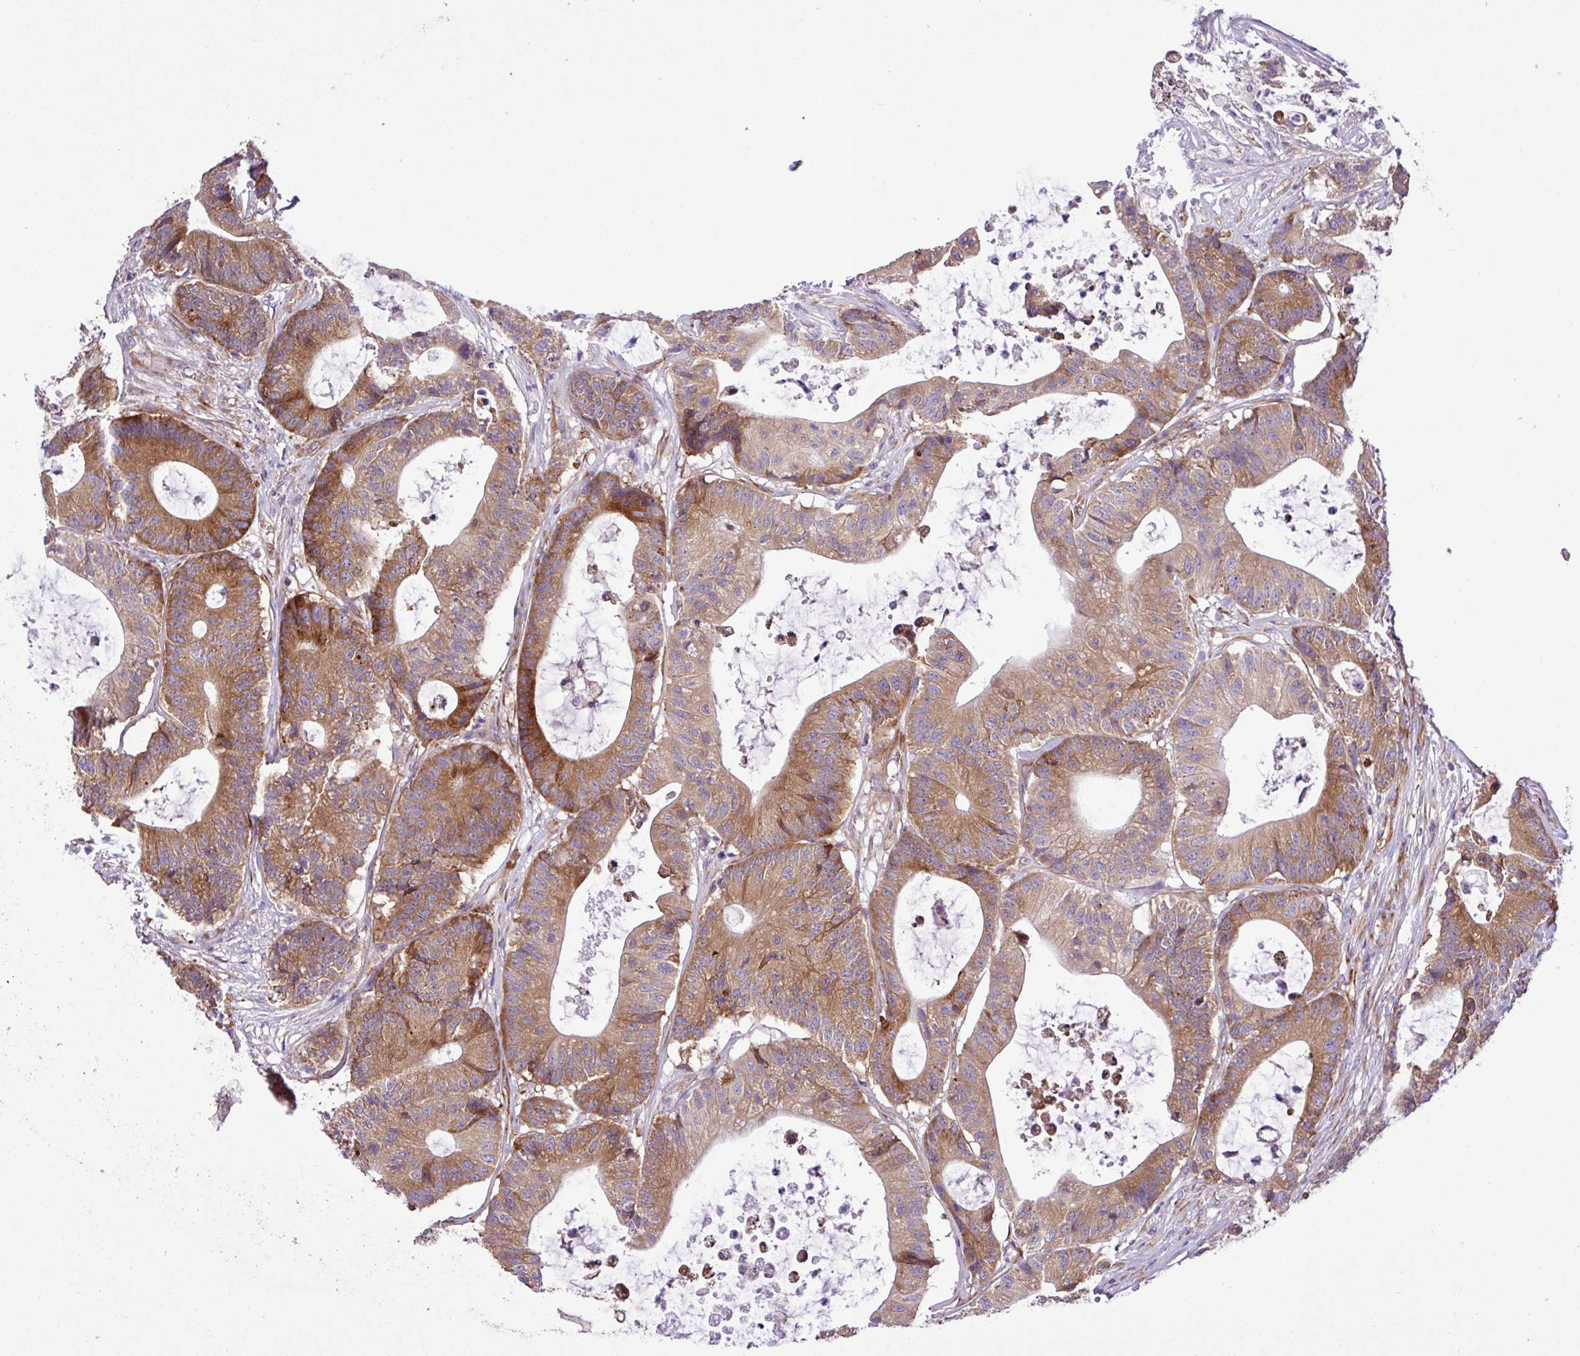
{"staining": {"intensity": "moderate", "quantity": ">75%", "location": "cytoplasmic/membranous"}, "tissue": "colorectal cancer", "cell_type": "Tumor cells", "image_type": "cancer", "snomed": [{"axis": "morphology", "description": "Adenocarcinoma, NOS"}, {"axis": "topography", "description": "Colon"}], "caption": "Protein analysis of colorectal cancer tissue demonstrates moderate cytoplasmic/membranous positivity in about >75% of tumor cells.", "gene": "RPL13", "patient": {"sex": "female", "age": 84}}